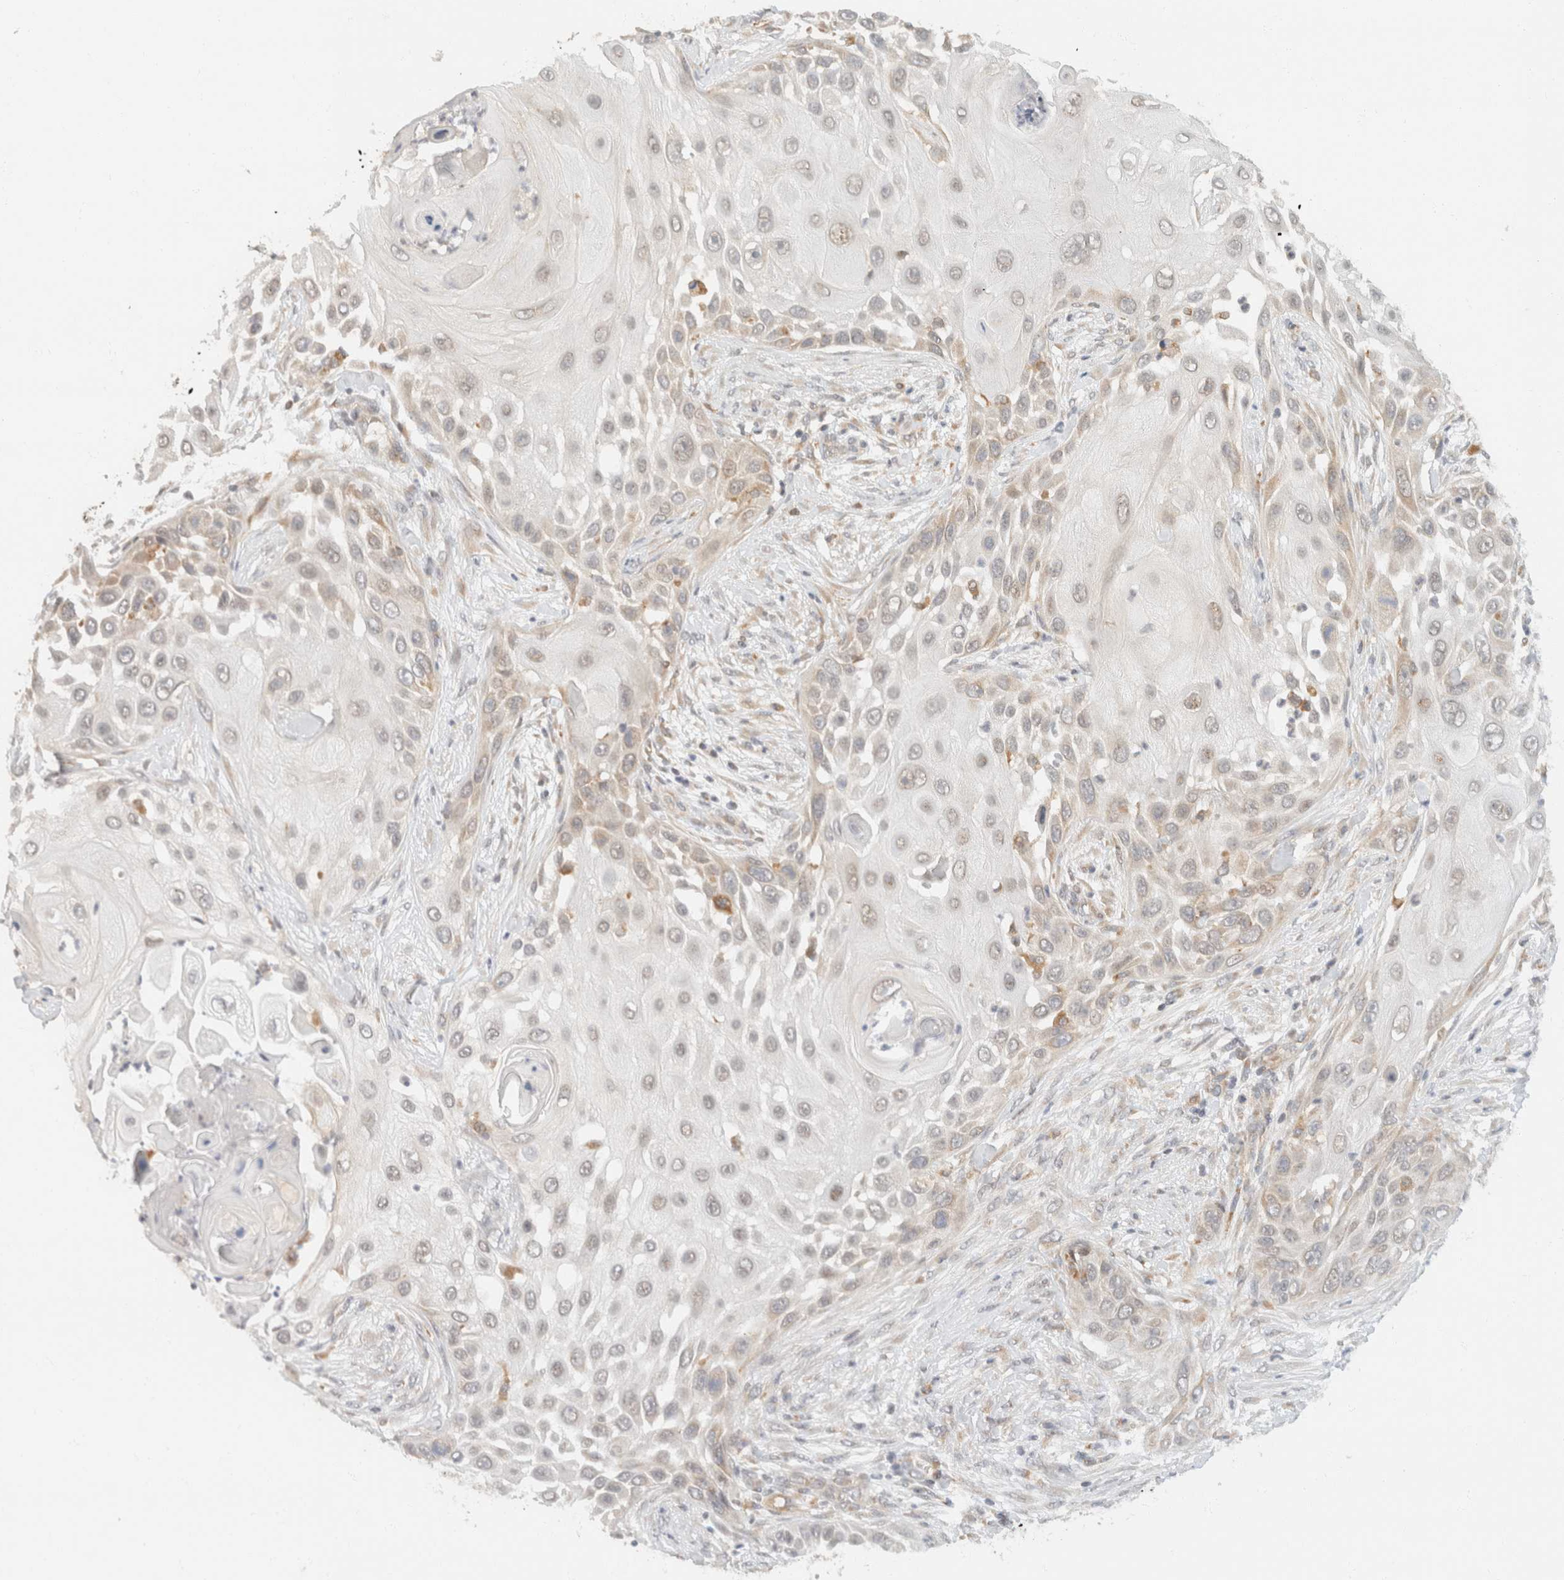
{"staining": {"intensity": "weak", "quantity": "<25%", "location": "cytoplasmic/membranous"}, "tissue": "skin cancer", "cell_type": "Tumor cells", "image_type": "cancer", "snomed": [{"axis": "morphology", "description": "Squamous cell carcinoma, NOS"}, {"axis": "topography", "description": "Skin"}], "caption": "Tumor cells are negative for brown protein staining in skin cancer.", "gene": "TACC1", "patient": {"sex": "female", "age": 44}}